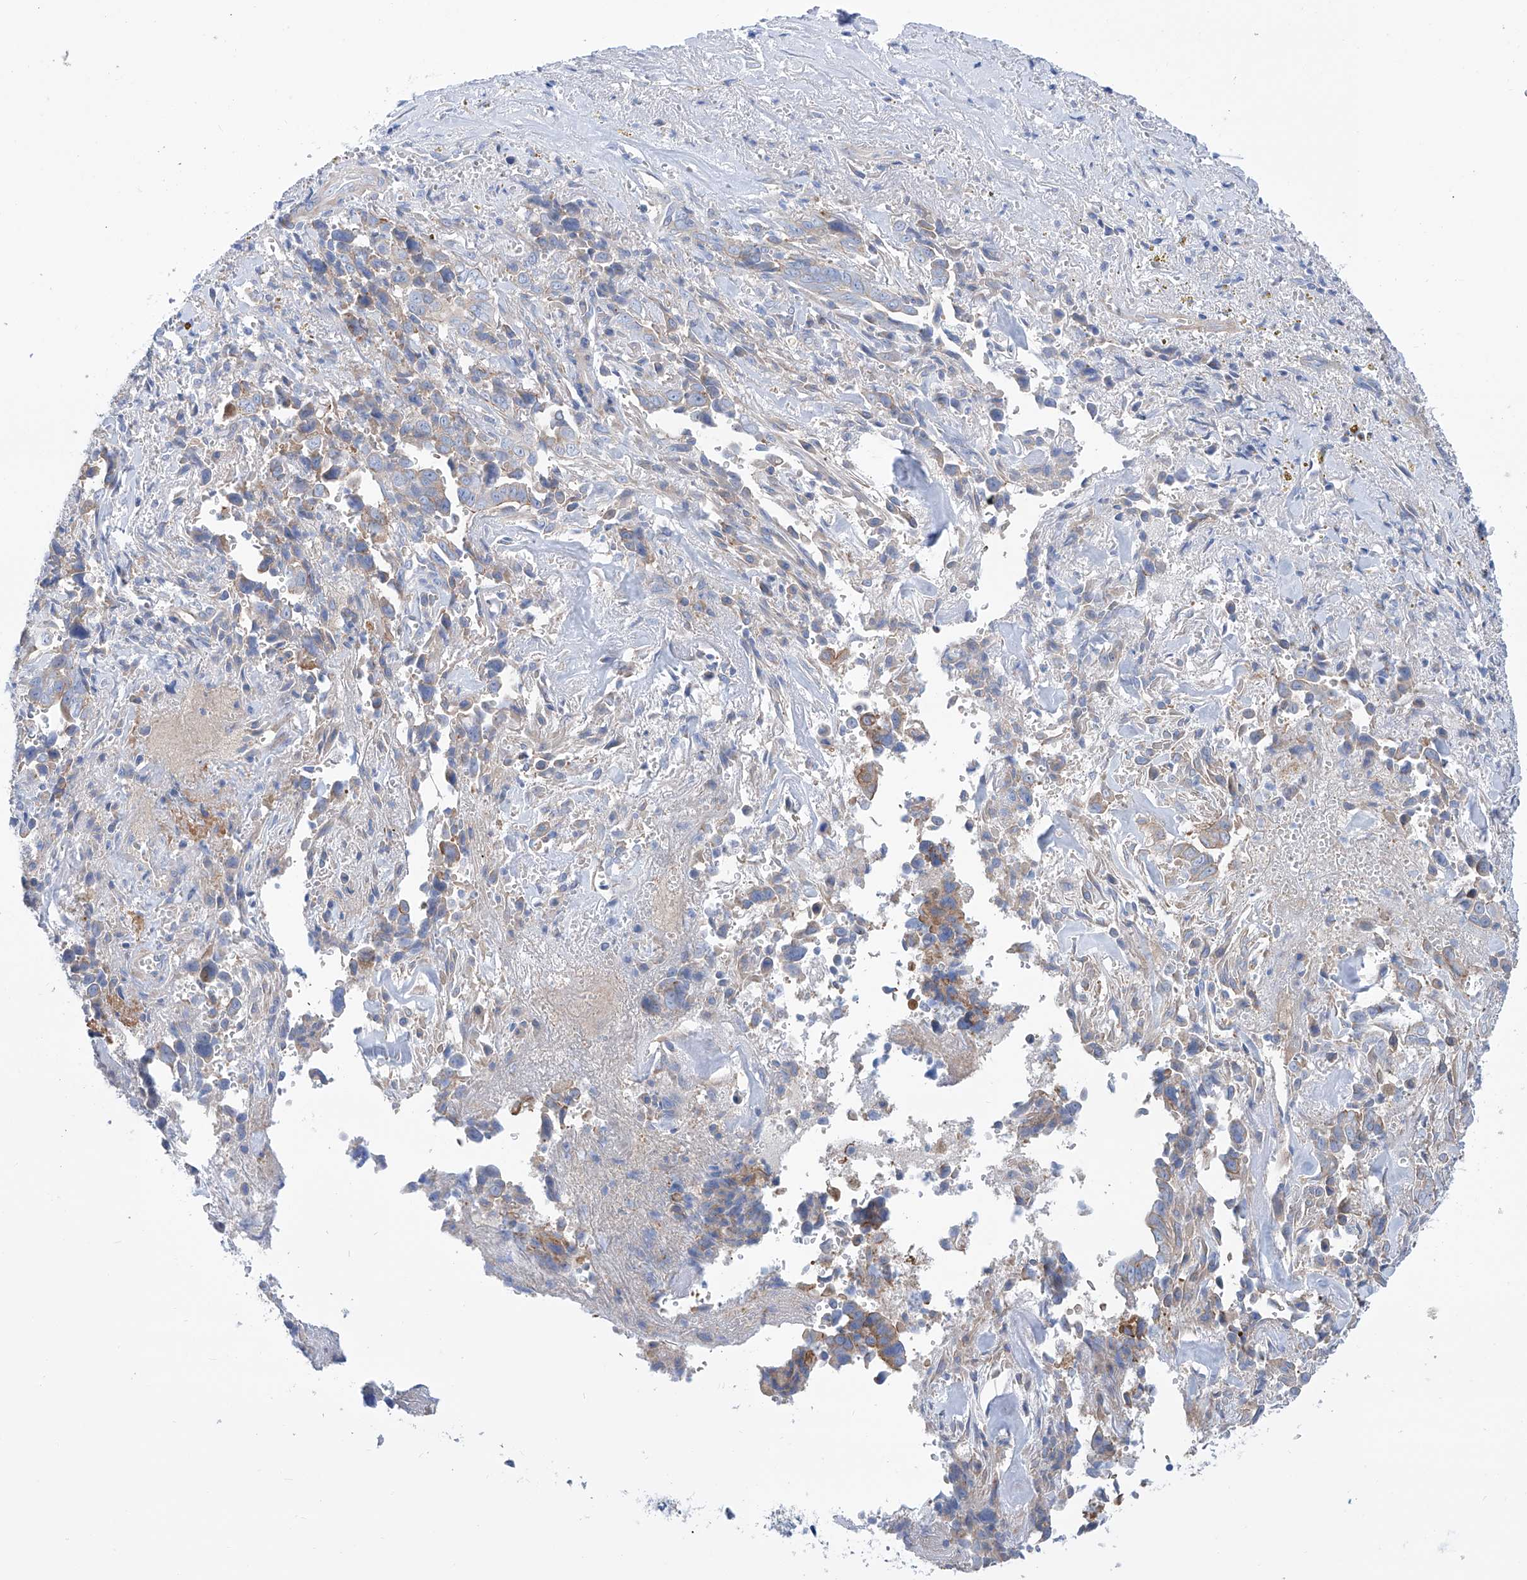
{"staining": {"intensity": "moderate", "quantity": "<25%", "location": "cytoplasmic/membranous"}, "tissue": "liver cancer", "cell_type": "Tumor cells", "image_type": "cancer", "snomed": [{"axis": "morphology", "description": "Cholangiocarcinoma"}, {"axis": "topography", "description": "Liver"}], "caption": "Immunohistochemical staining of cholangiocarcinoma (liver) displays low levels of moderate cytoplasmic/membranous staining in approximately <25% of tumor cells.", "gene": "TMEM209", "patient": {"sex": "female", "age": 79}}